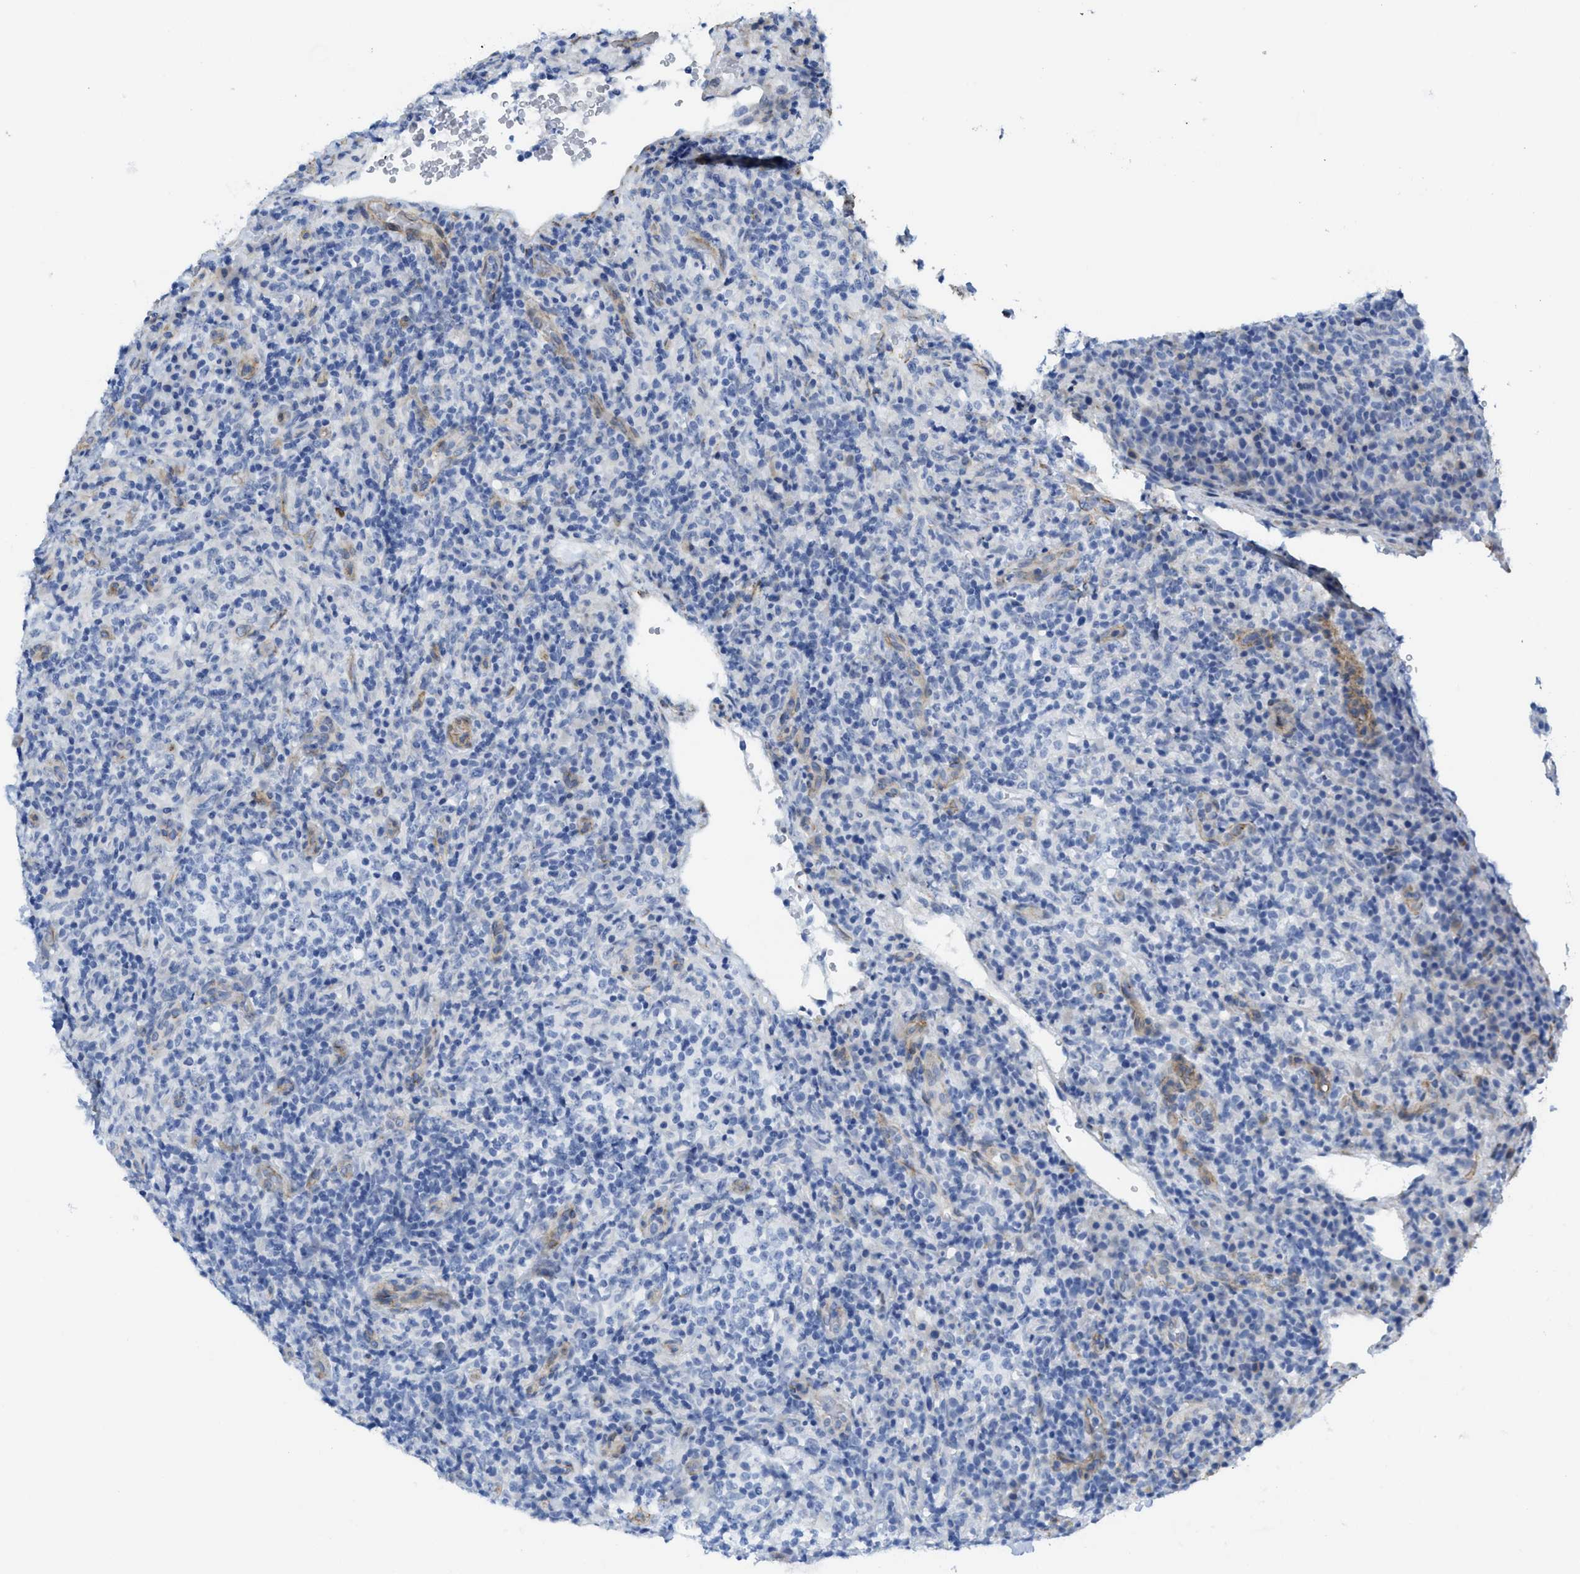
{"staining": {"intensity": "negative", "quantity": "none", "location": "none"}, "tissue": "lymphoma", "cell_type": "Tumor cells", "image_type": "cancer", "snomed": [{"axis": "morphology", "description": "Malignant lymphoma, non-Hodgkin's type, High grade"}, {"axis": "topography", "description": "Lymph node"}], "caption": "IHC of lymphoma reveals no staining in tumor cells.", "gene": "TUB", "patient": {"sex": "female", "age": 76}}